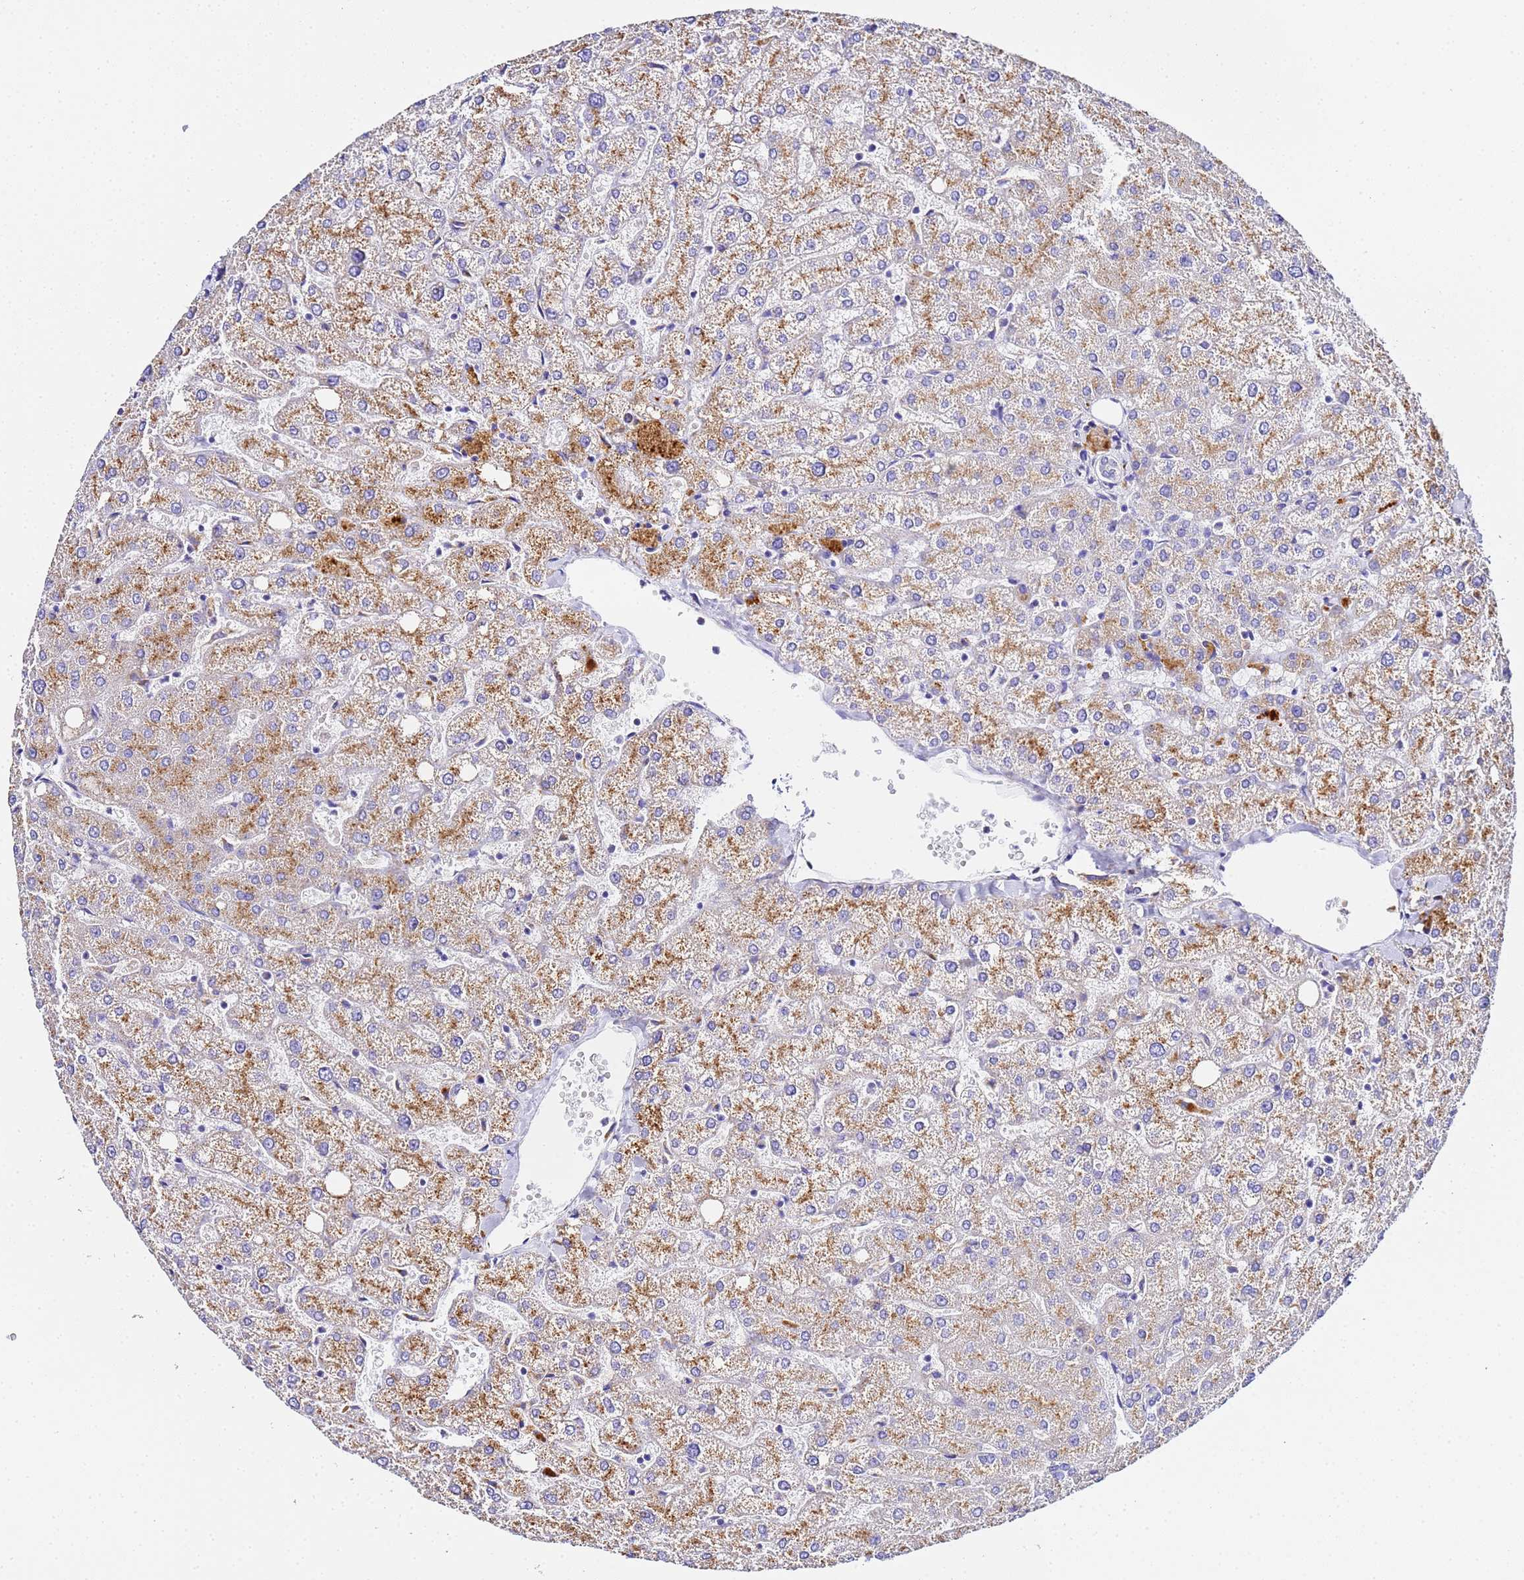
{"staining": {"intensity": "negative", "quantity": "none", "location": "none"}, "tissue": "liver", "cell_type": "Cholangiocytes", "image_type": "normal", "snomed": [{"axis": "morphology", "description": "Normal tissue, NOS"}, {"axis": "topography", "description": "Liver"}], "caption": "The image exhibits no staining of cholangiocytes in unremarkable liver.", "gene": "VTI1B", "patient": {"sex": "female", "age": 54}}